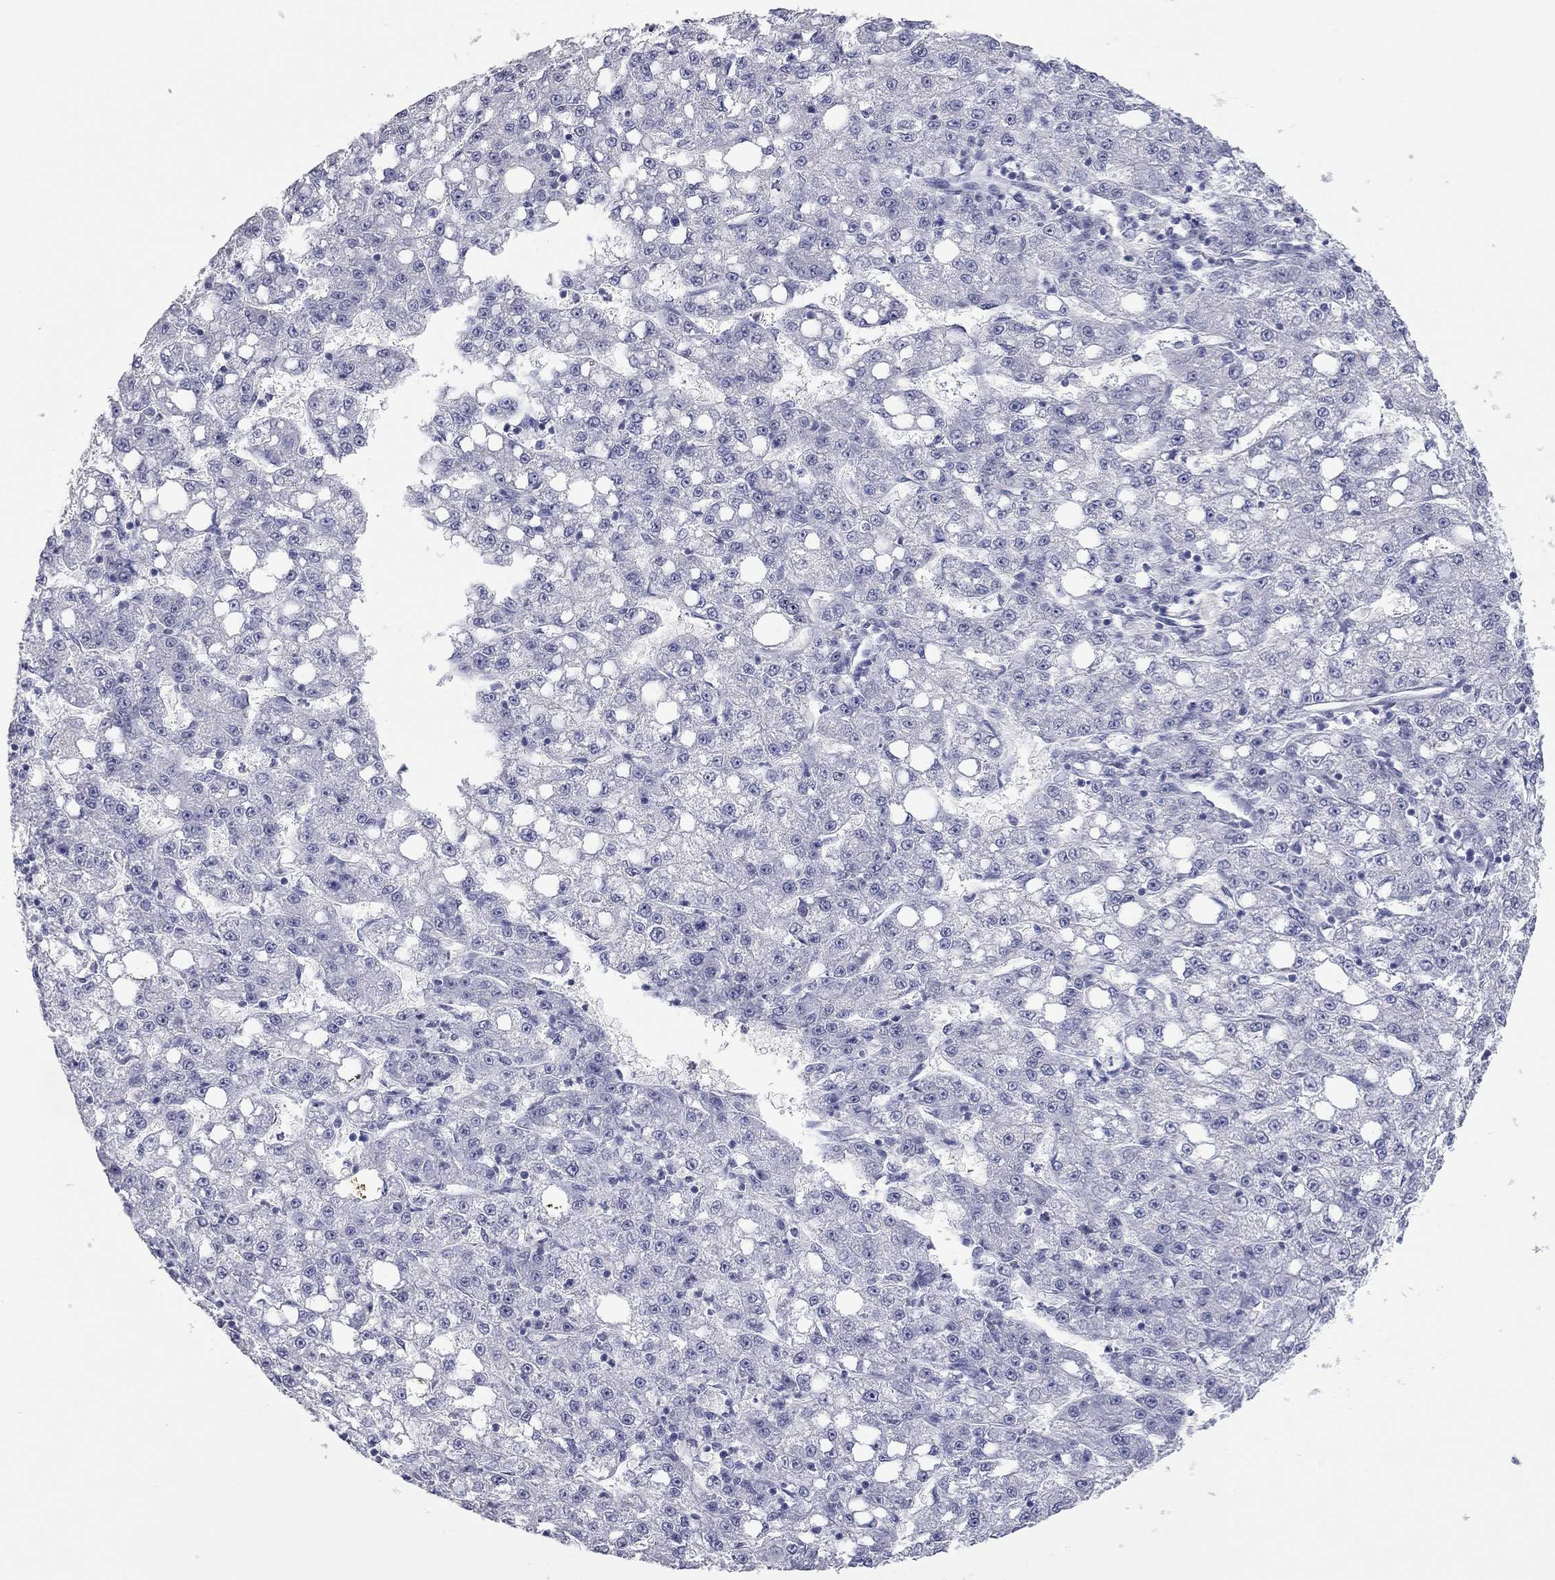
{"staining": {"intensity": "negative", "quantity": "none", "location": "none"}, "tissue": "liver cancer", "cell_type": "Tumor cells", "image_type": "cancer", "snomed": [{"axis": "morphology", "description": "Carcinoma, Hepatocellular, NOS"}, {"axis": "topography", "description": "Liver"}], "caption": "This histopathology image is of liver hepatocellular carcinoma stained with immunohistochemistry to label a protein in brown with the nuclei are counter-stained blue. There is no staining in tumor cells. Nuclei are stained in blue.", "gene": "AK8", "patient": {"sex": "female", "age": 65}}